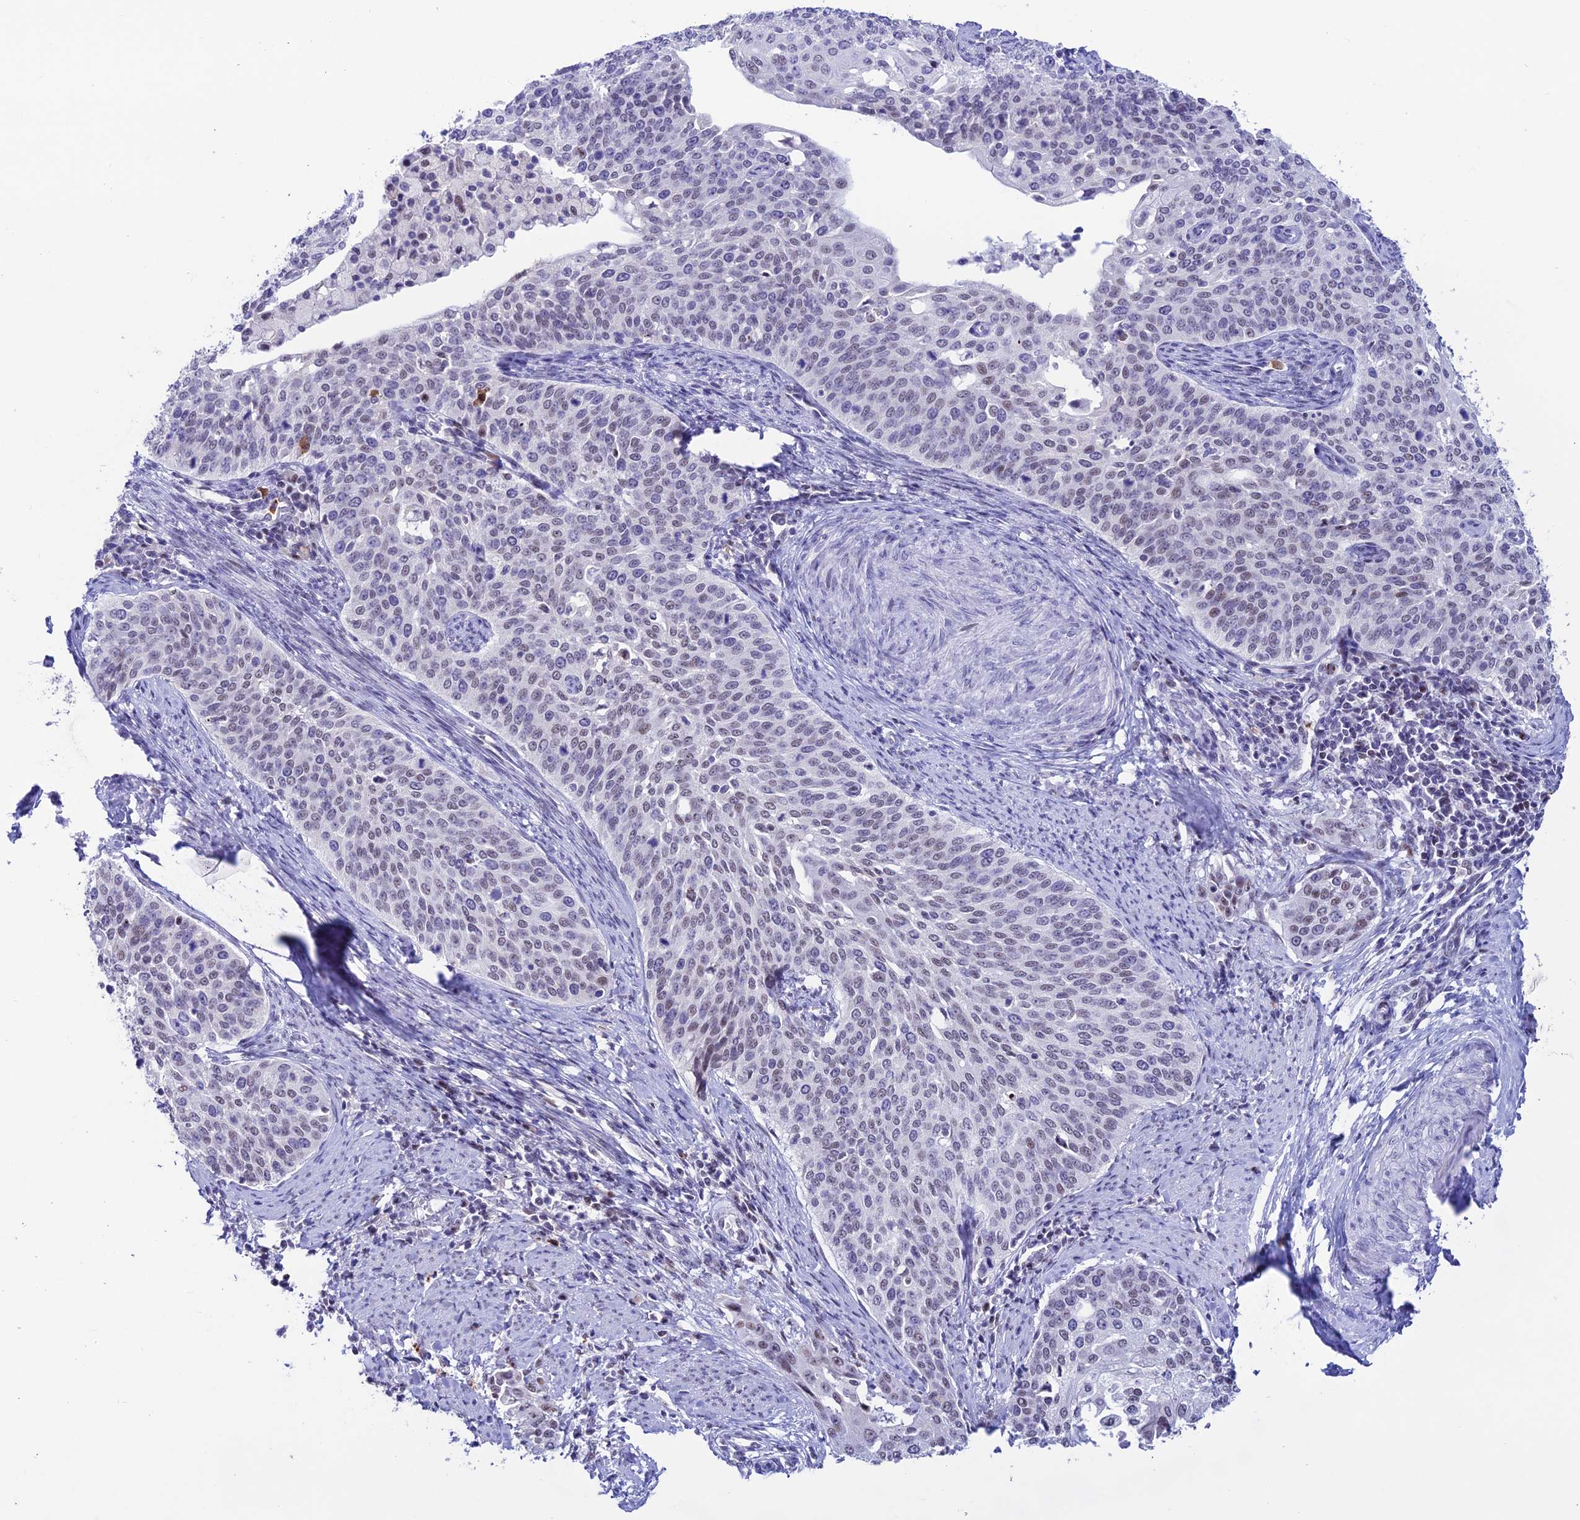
{"staining": {"intensity": "negative", "quantity": "none", "location": "none"}, "tissue": "cervical cancer", "cell_type": "Tumor cells", "image_type": "cancer", "snomed": [{"axis": "morphology", "description": "Squamous cell carcinoma, NOS"}, {"axis": "topography", "description": "Cervix"}], "caption": "IHC of human cervical cancer demonstrates no positivity in tumor cells.", "gene": "MFSD2B", "patient": {"sex": "female", "age": 44}}